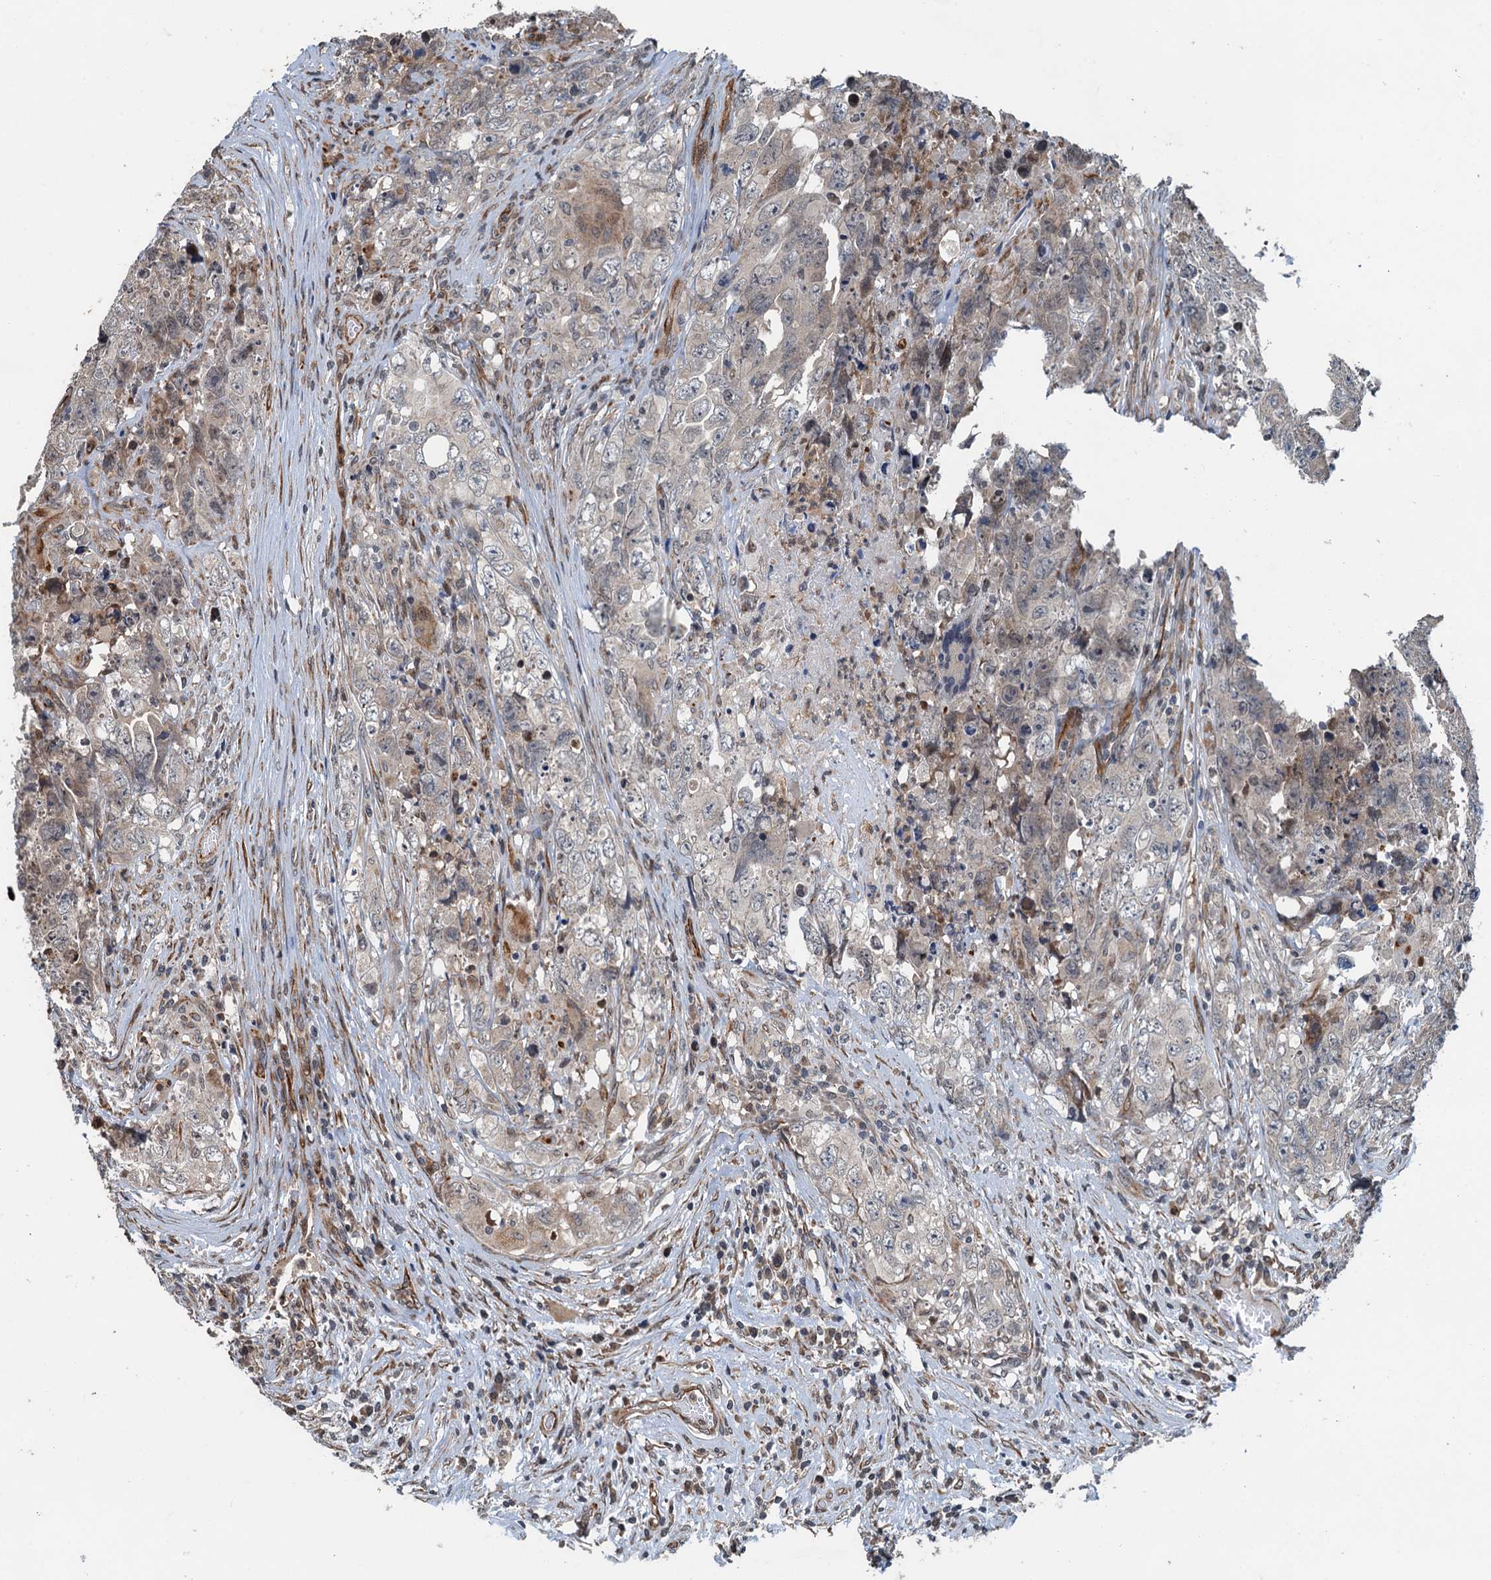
{"staining": {"intensity": "negative", "quantity": "none", "location": "none"}, "tissue": "testis cancer", "cell_type": "Tumor cells", "image_type": "cancer", "snomed": [{"axis": "morphology", "description": "Seminoma, NOS"}, {"axis": "morphology", "description": "Carcinoma, Embryonal, NOS"}, {"axis": "topography", "description": "Testis"}], "caption": "A high-resolution image shows immunohistochemistry staining of embryonal carcinoma (testis), which shows no significant expression in tumor cells.", "gene": "WHAMM", "patient": {"sex": "male", "age": 43}}